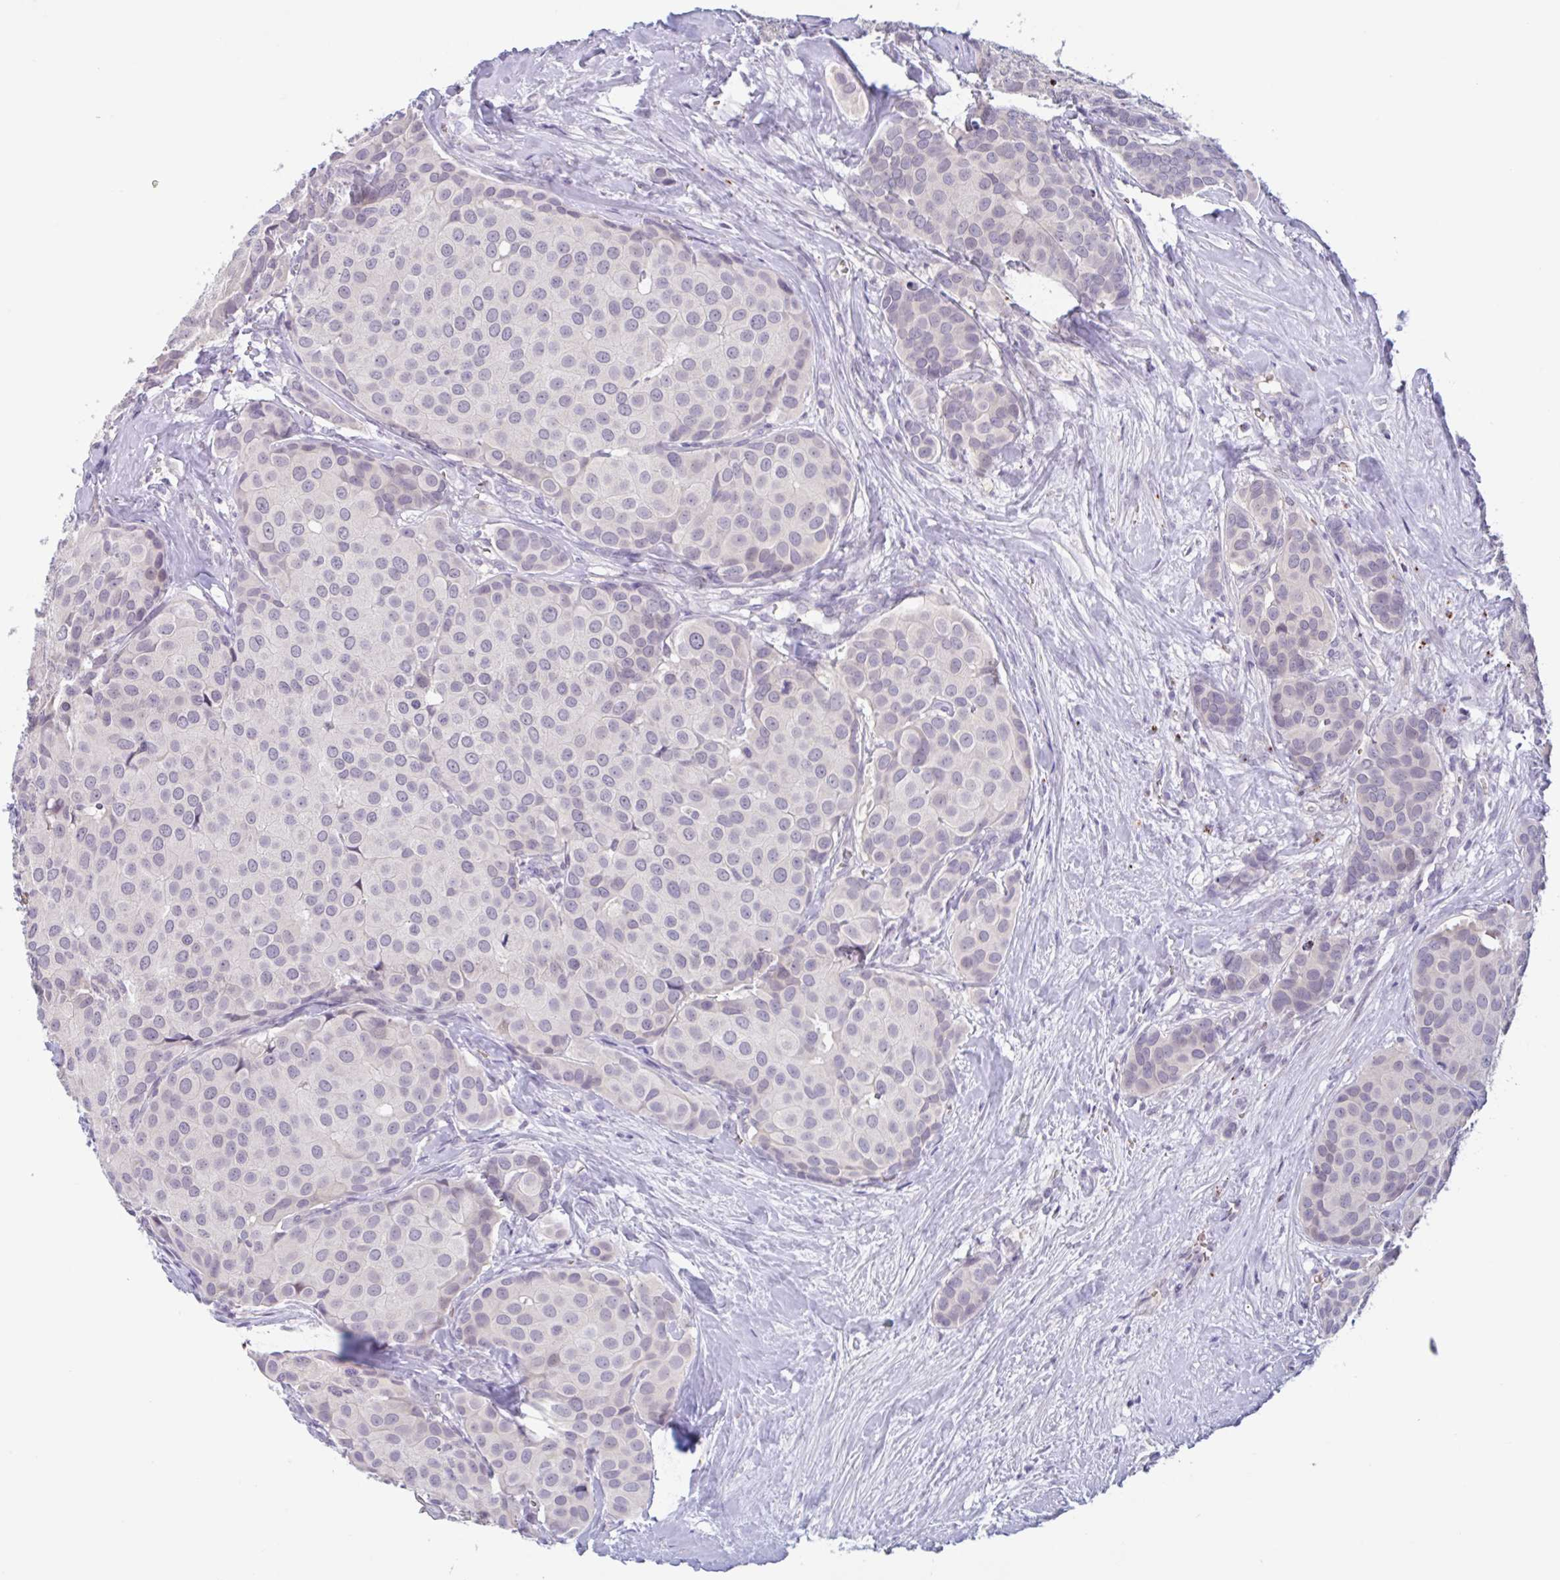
{"staining": {"intensity": "negative", "quantity": "none", "location": "none"}, "tissue": "breast cancer", "cell_type": "Tumor cells", "image_type": "cancer", "snomed": [{"axis": "morphology", "description": "Duct carcinoma"}, {"axis": "topography", "description": "Breast"}], "caption": "Human breast cancer (infiltrating ductal carcinoma) stained for a protein using immunohistochemistry reveals no staining in tumor cells.", "gene": "RHAG", "patient": {"sex": "female", "age": 70}}